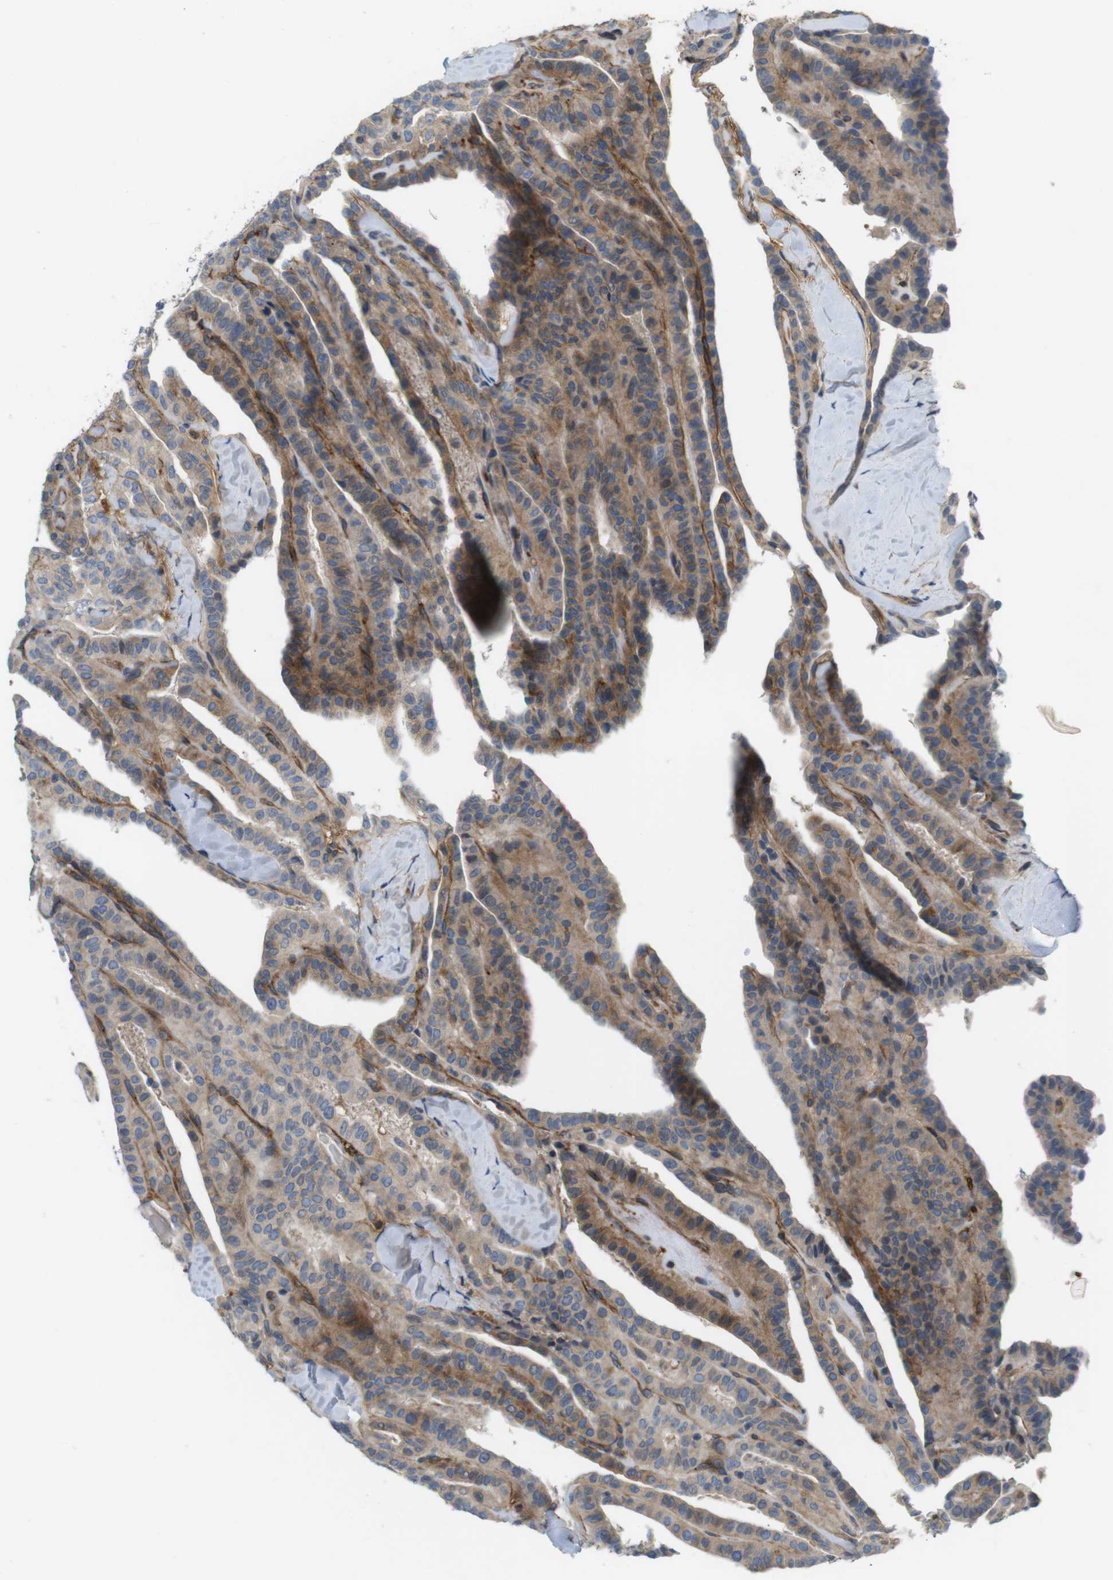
{"staining": {"intensity": "weak", "quantity": ">75%", "location": "cytoplasmic/membranous"}, "tissue": "thyroid cancer", "cell_type": "Tumor cells", "image_type": "cancer", "snomed": [{"axis": "morphology", "description": "Papillary adenocarcinoma, NOS"}, {"axis": "topography", "description": "Thyroid gland"}], "caption": "A brown stain highlights weak cytoplasmic/membranous expression of a protein in human thyroid cancer tumor cells.", "gene": "BVES", "patient": {"sex": "male", "age": 77}}